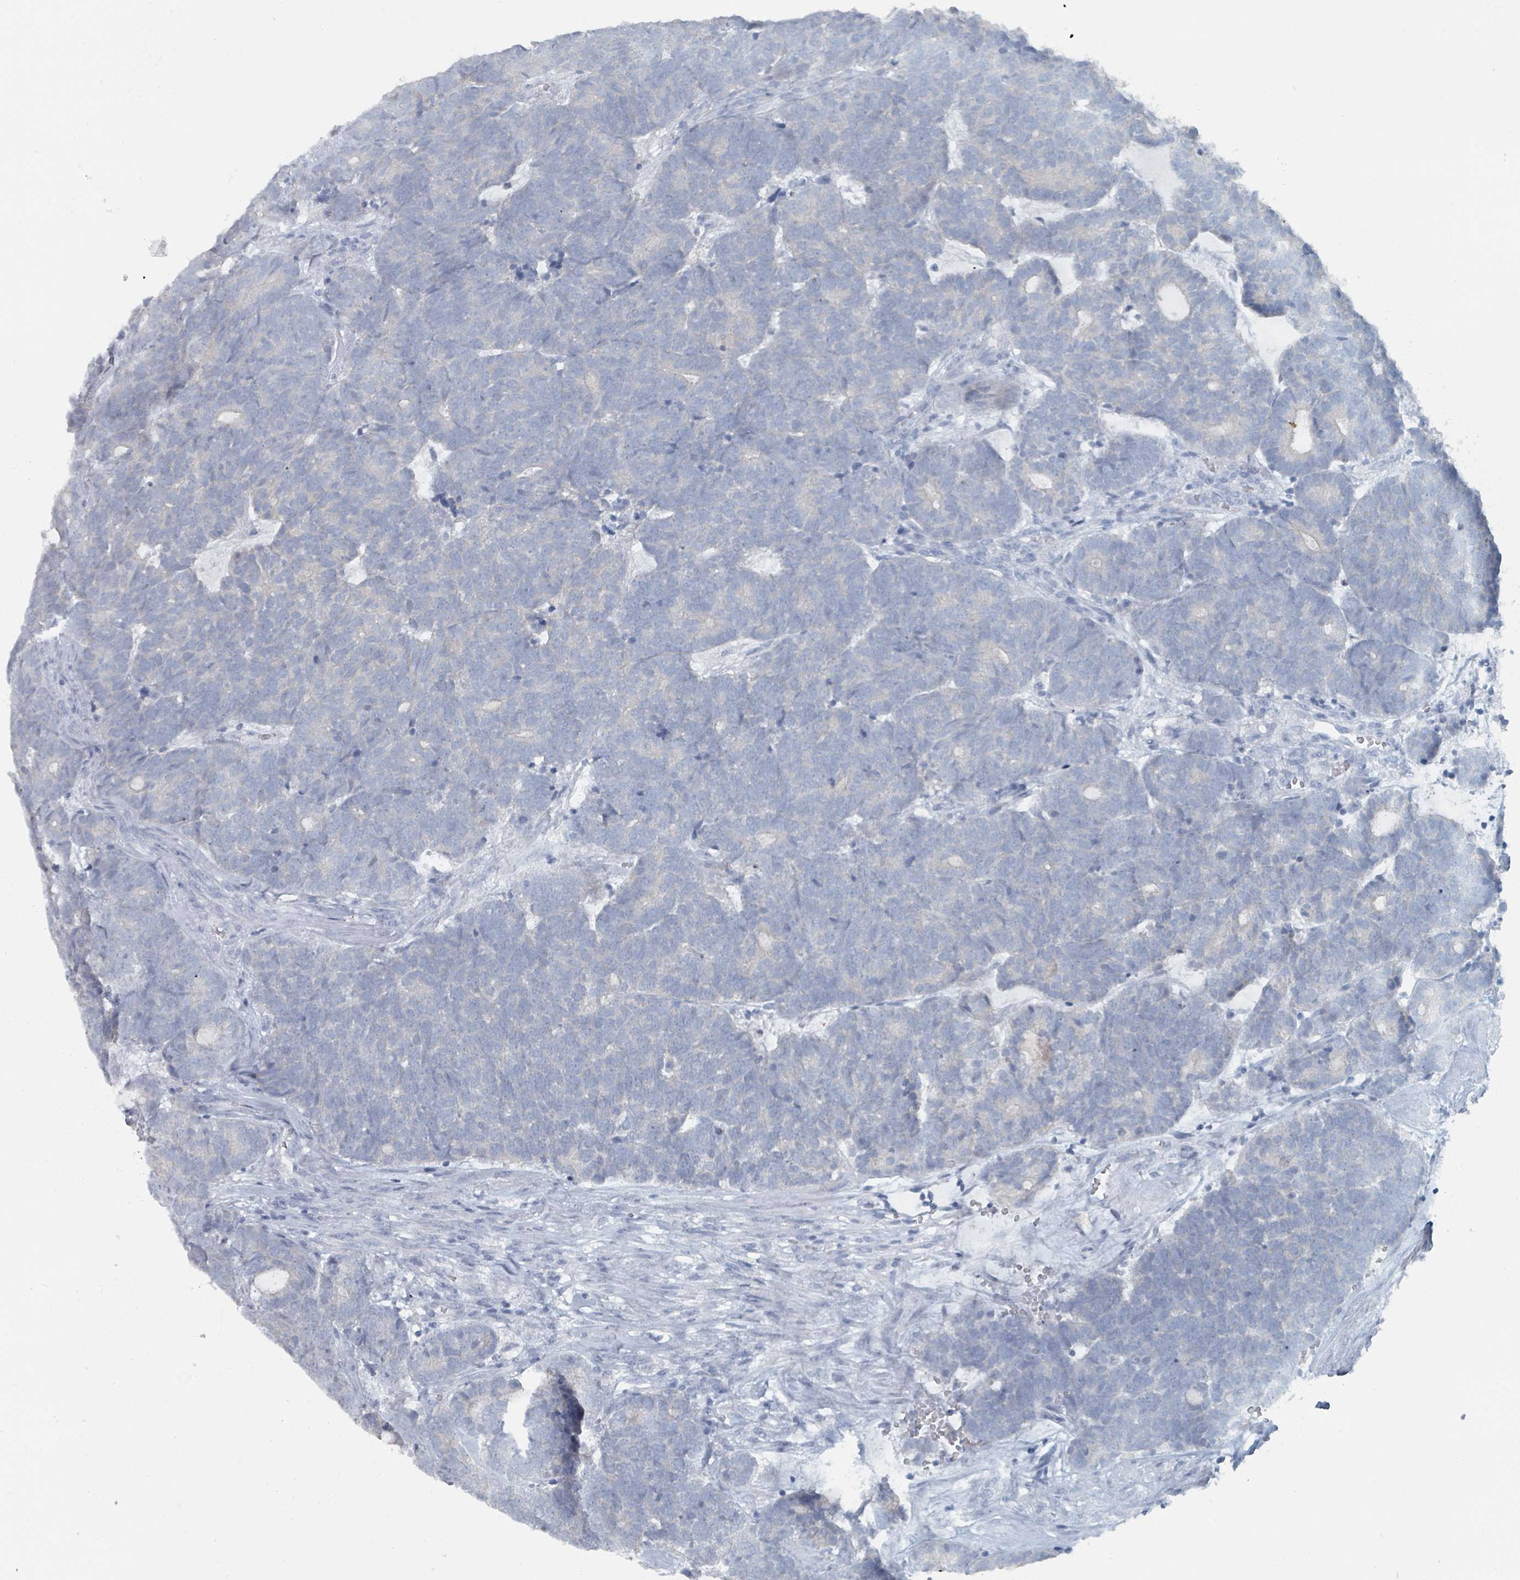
{"staining": {"intensity": "negative", "quantity": "none", "location": "none"}, "tissue": "head and neck cancer", "cell_type": "Tumor cells", "image_type": "cancer", "snomed": [{"axis": "morphology", "description": "Adenocarcinoma, NOS"}, {"axis": "topography", "description": "Head-Neck"}], "caption": "High power microscopy image of an immunohistochemistry micrograph of head and neck adenocarcinoma, revealing no significant positivity in tumor cells.", "gene": "GAMT", "patient": {"sex": "female", "age": 81}}